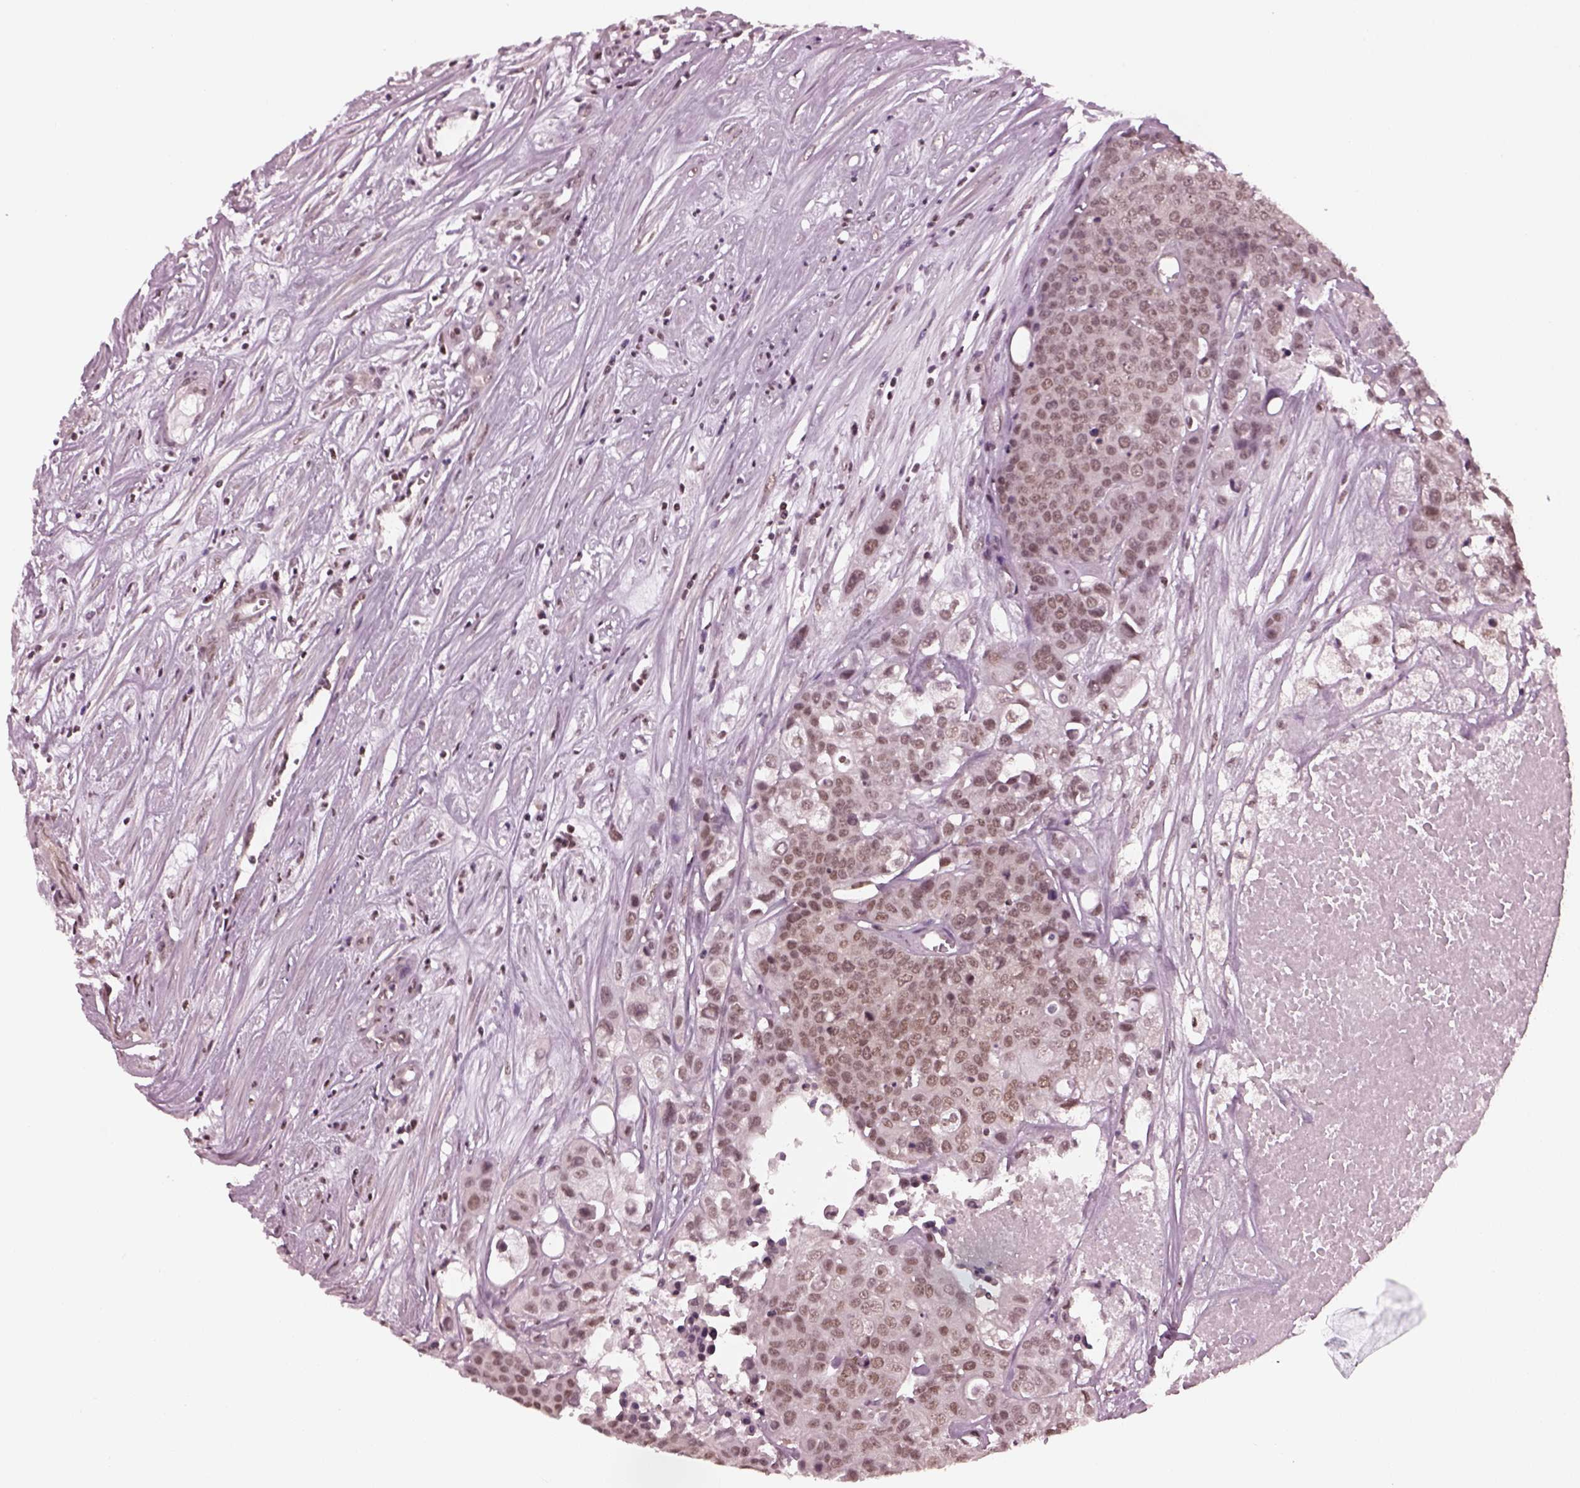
{"staining": {"intensity": "weak", "quantity": ">75%", "location": "nuclear"}, "tissue": "carcinoid", "cell_type": "Tumor cells", "image_type": "cancer", "snomed": [{"axis": "morphology", "description": "Carcinoid, malignant, NOS"}, {"axis": "topography", "description": "Colon"}], "caption": "Immunohistochemistry staining of carcinoid, which displays low levels of weak nuclear positivity in approximately >75% of tumor cells indicating weak nuclear protein expression. The staining was performed using DAB (3,3'-diaminobenzidine) (brown) for protein detection and nuclei were counterstained in hematoxylin (blue).", "gene": "RUVBL2", "patient": {"sex": "male", "age": 81}}